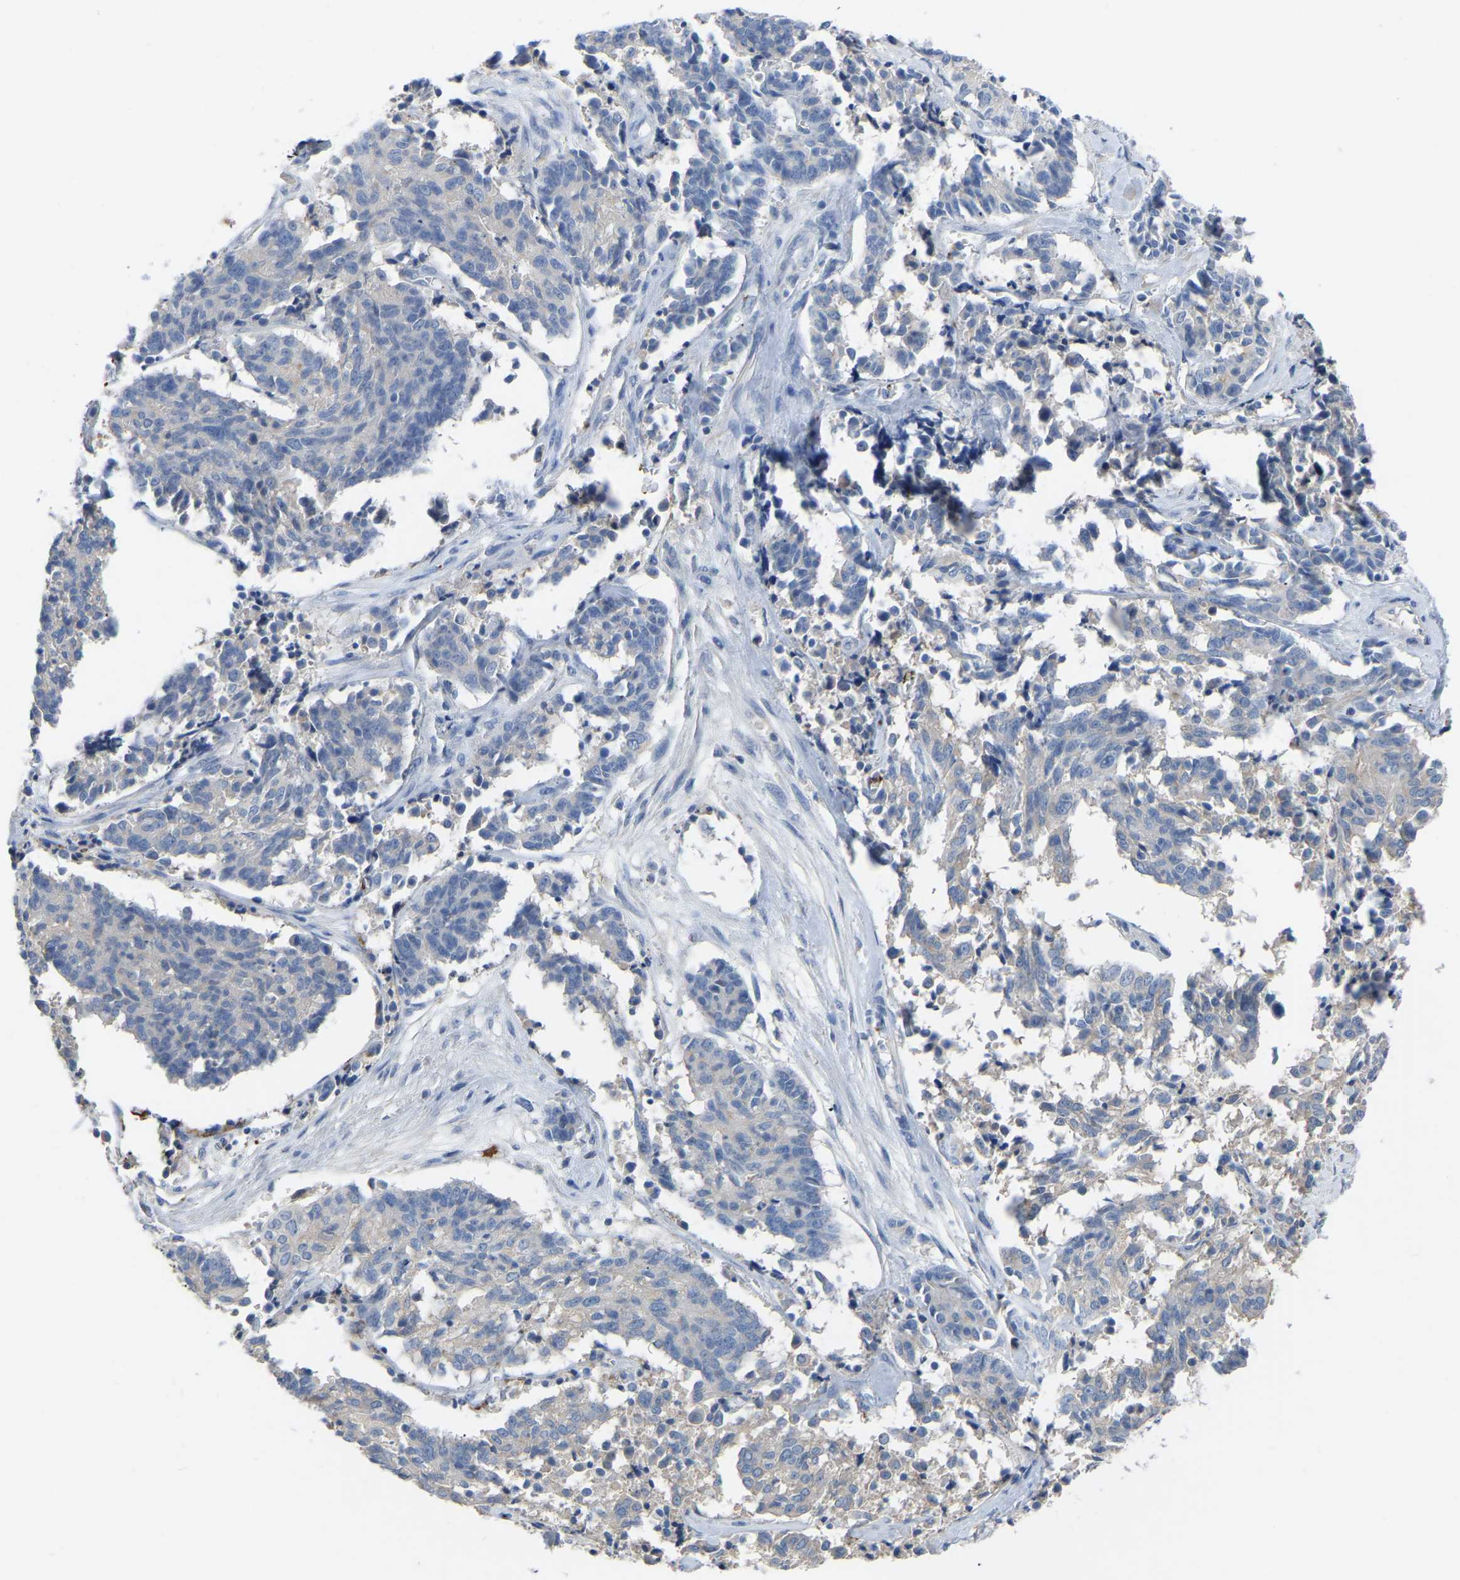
{"staining": {"intensity": "negative", "quantity": "none", "location": "none"}, "tissue": "cervical cancer", "cell_type": "Tumor cells", "image_type": "cancer", "snomed": [{"axis": "morphology", "description": "Squamous cell carcinoma, NOS"}, {"axis": "topography", "description": "Cervix"}], "caption": "DAB (3,3'-diaminobenzidine) immunohistochemical staining of squamous cell carcinoma (cervical) demonstrates no significant expression in tumor cells.", "gene": "ZNF449", "patient": {"sex": "female", "age": 35}}